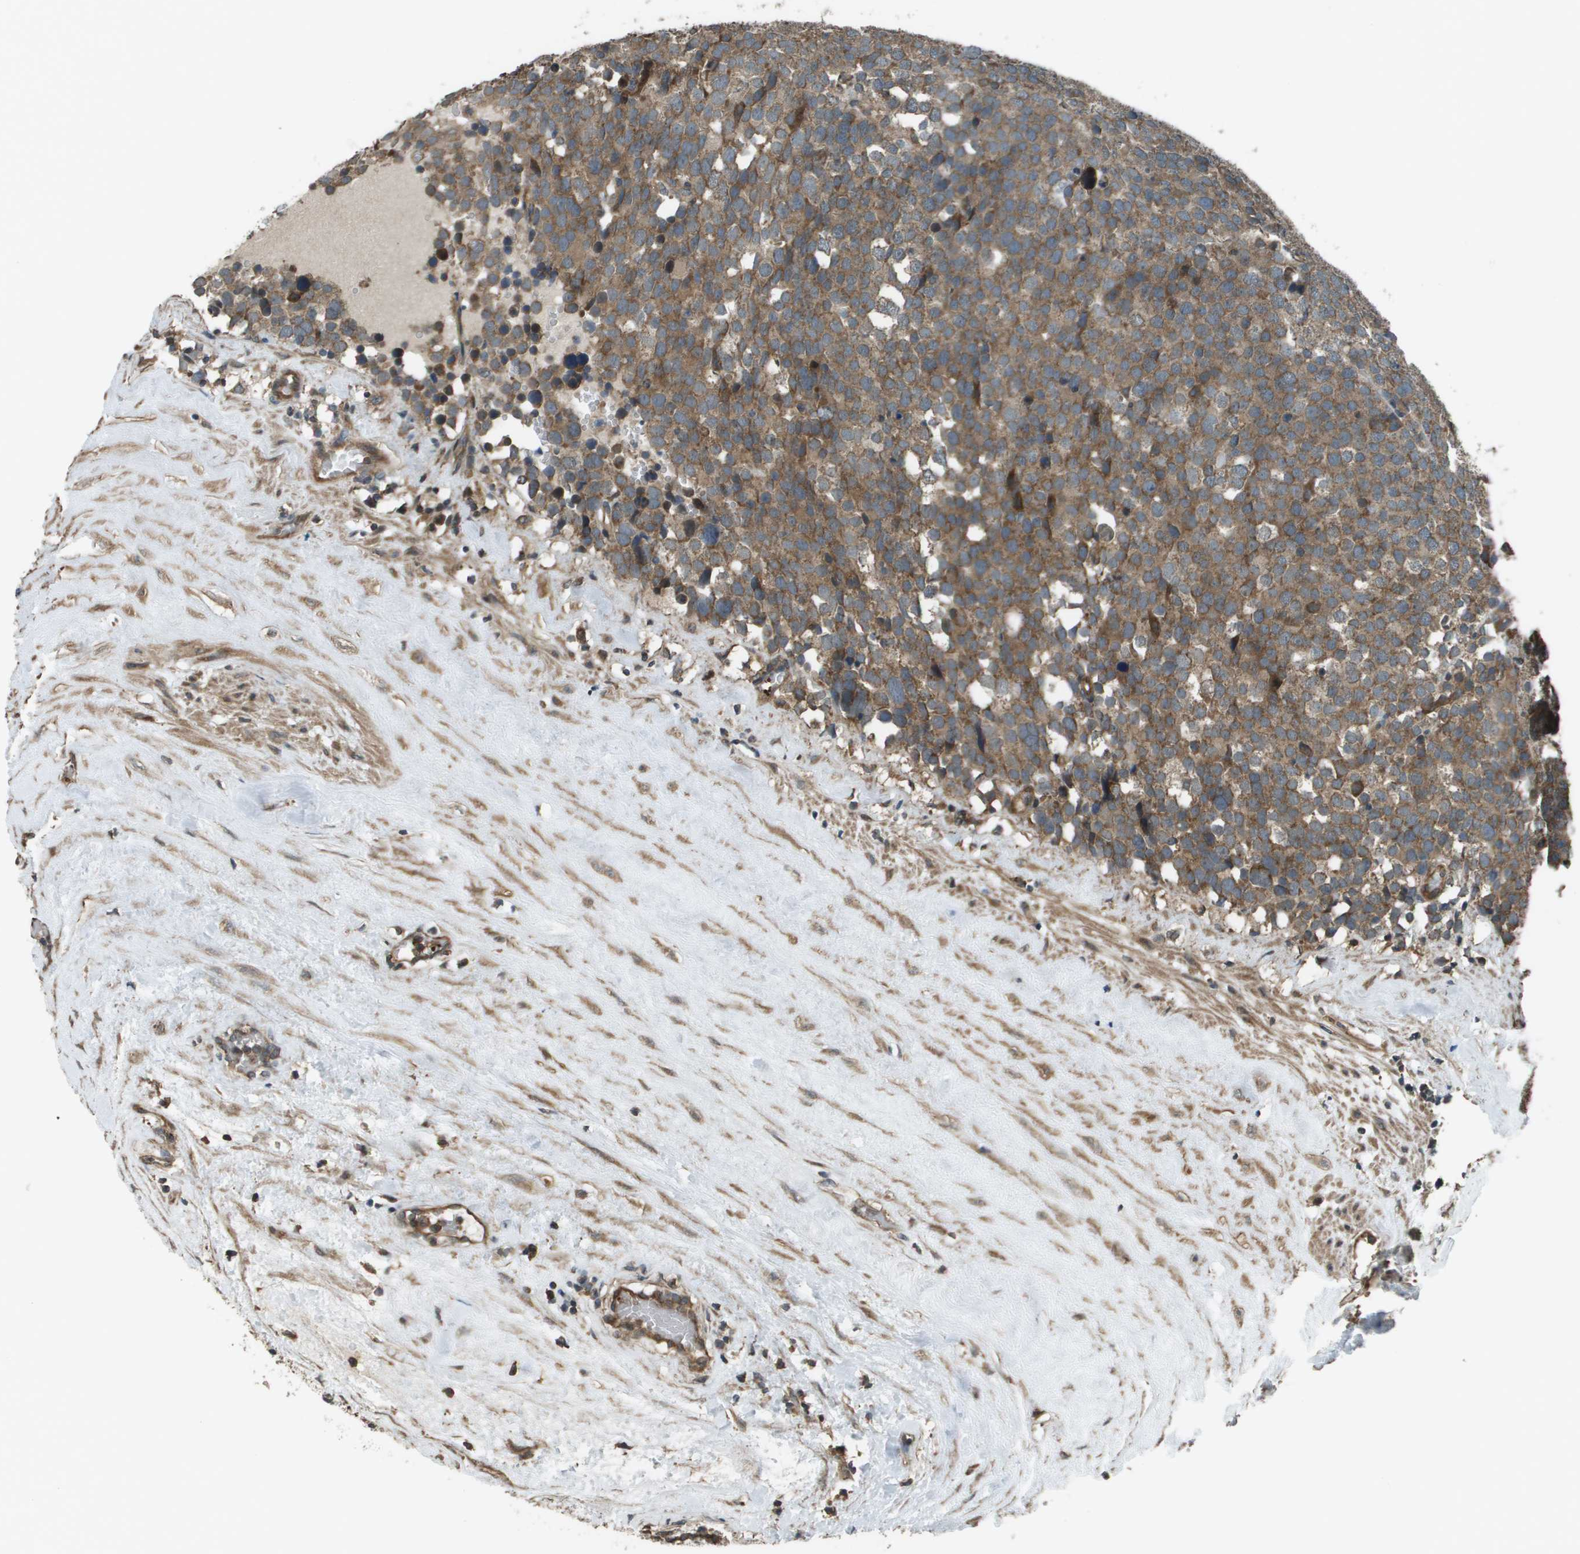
{"staining": {"intensity": "moderate", "quantity": ">75%", "location": "cytoplasmic/membranous"}, "tissue": "testis cancer", "cell_type": "Tumor cells", "image_type": "cancer", "snomed": [{"axis": "morphology", "description": "Seminoma, NOS"}, {"axis": "topography", "description": "Testis"}], "caption": "This is an image of IHC staining of seminoma (testis), which shows moderate staining in the cytoplasmic/membranous of tumor cells.", "gene": "PLPBP", "patient": {"sex": "male", "age": 71}}